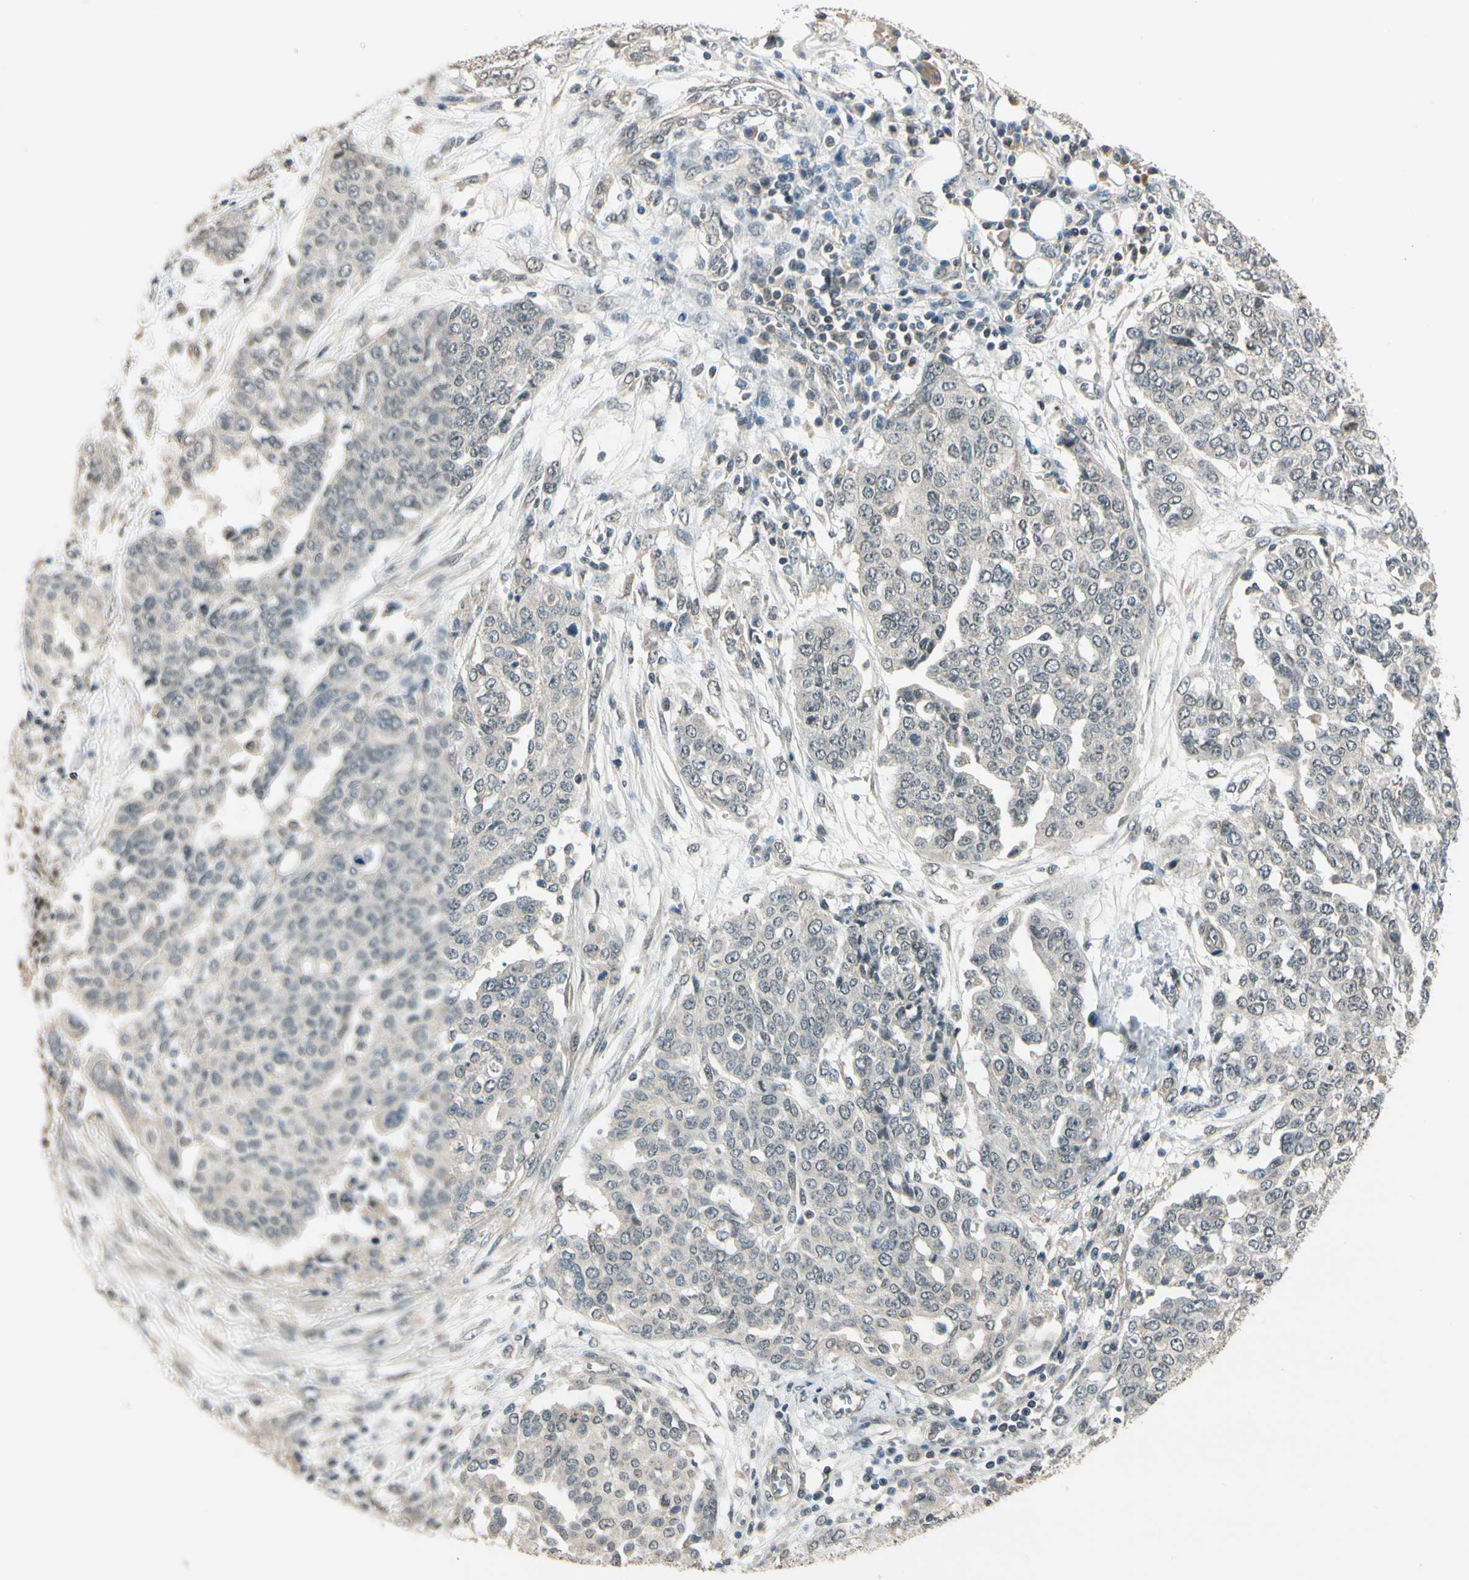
{"staining": {"intensity": "weak", "quantity": "25%-75%", "location": "cytoplasmic/membranous,nuclear"}, "tissue": "ovarian cancer", "cell_type": "Tumor cells", "image_type": "cancer", "snomed": [{"axis": "morphology", "description": "Cystadenocarcinoma, serous, NOS"}, {"axis": "topography", "description": "Soft tissue"}, {"axis": "topography", "description": "Ovary"}], "caption": "Tumor cells show low levels of weak cytoplasmic/membranous and nuclear positivity in approximately 25%-75% of cells in human ovarian cancer (serous cystadenocarcinoma).", "gene": "ZSCAN12", "patient": {"sex": "female", "age": 57}}